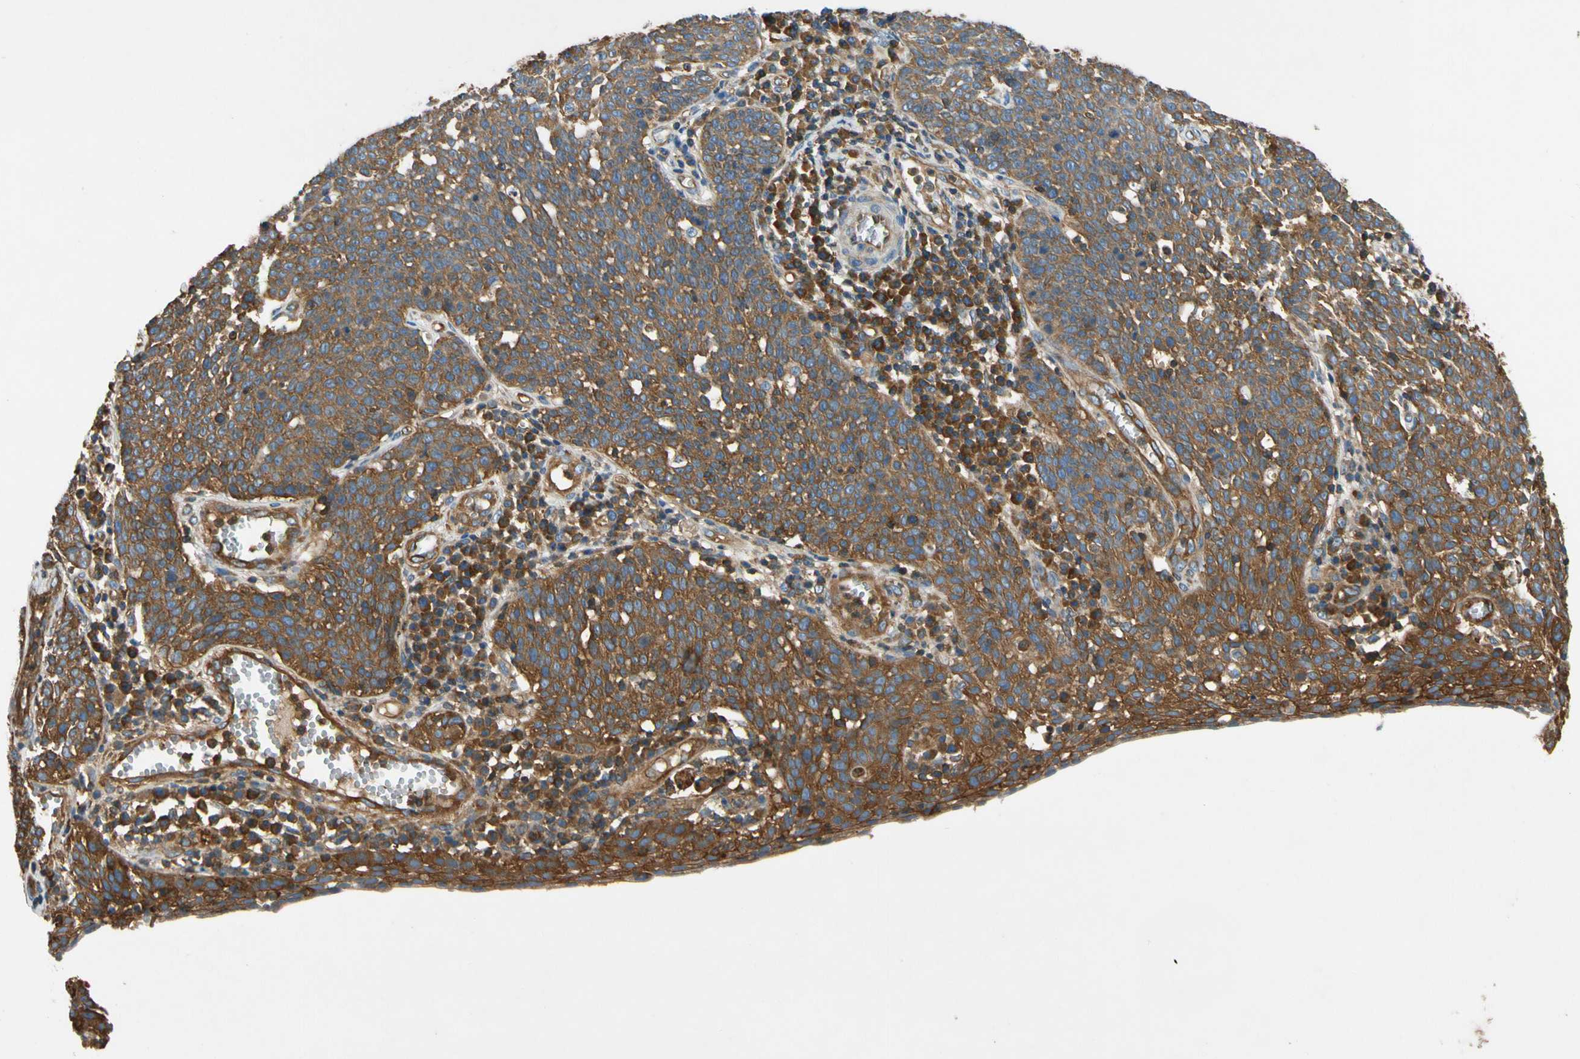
{"staining": {"intensity": "strong", "quantity": ">75%", "location": "cytoplasmic/membranous"}, "tissue": "cervical cancer", "cell_type": "Tumor cells", "image_type": "cancer", "snomed": [{"axis": "morphology", "description": "Squamous cell carcinoma, NOS"}, {"axis": "topography", "description": "Cervix"}], "caption": "Immunohistochemical staining of human cervical cancer (squamous cell carcinoma) demonstrates high levels of strong cytoplasmic/membranous expression in approximately >75% of tumor cells.", "gene": "TCP11L1", "patient": {"sex": "female", "age": 34}}